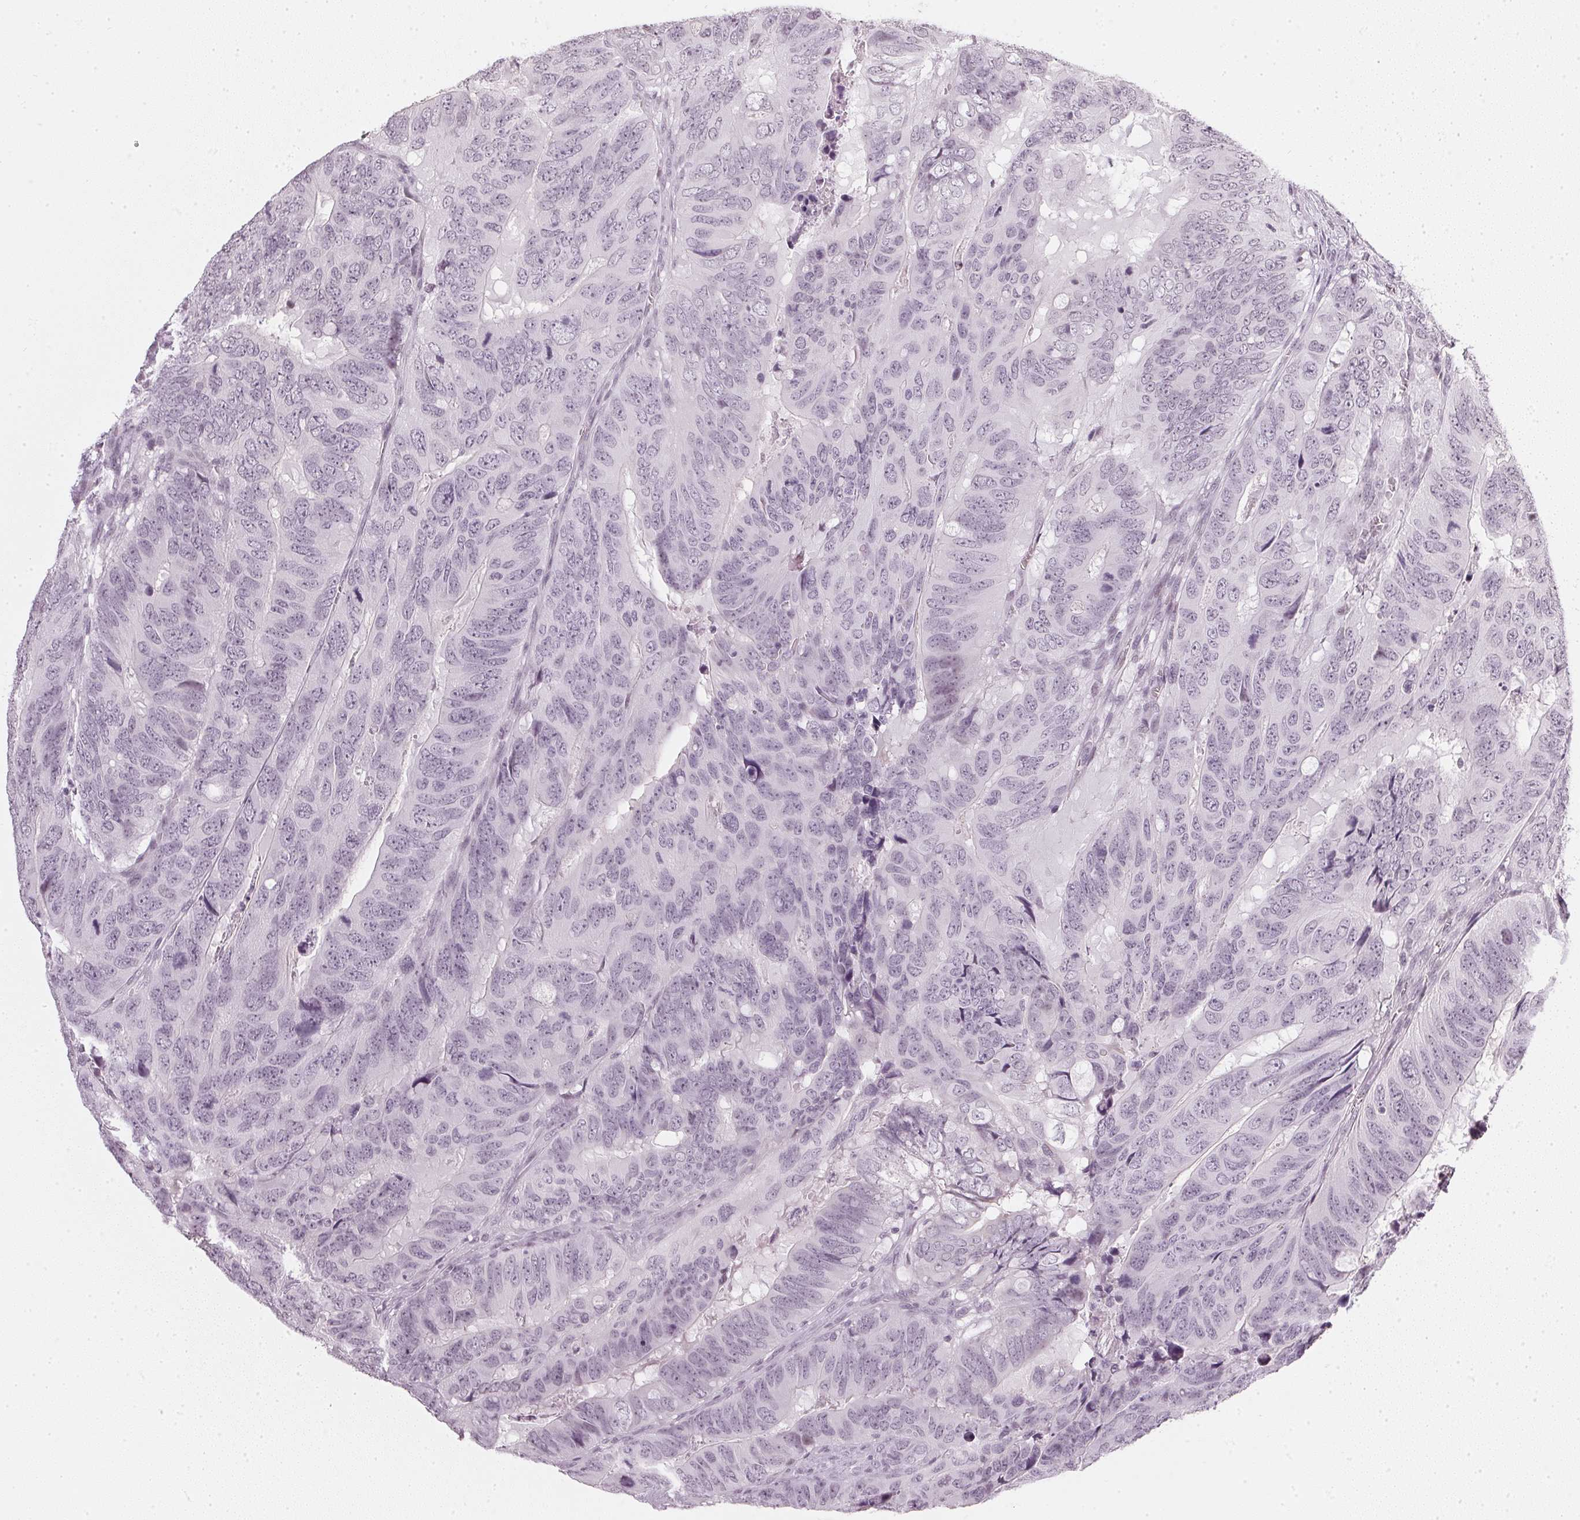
{"staining": {"intensity": "weak", "quantity": "25%-75%", "location": "nuclear"}, "tissue": "colorectal cancer", "cell_type": "Tumor cells", "image_type": "cancer", "snomed": [{"axis": "morphology", "description": "Adenocarcinoma, NOS"}, {"axis": "topography", "description": "Colon"}], "caption": "Colorectal cancer (adenocarcinoma) was stained to show a protein in brown. There is low levels of weak nuclear staining in approximately 25%-75% of tumor cells.", "gene": "DNAJC6", "patient": {"sex": "male", "age": 79}}